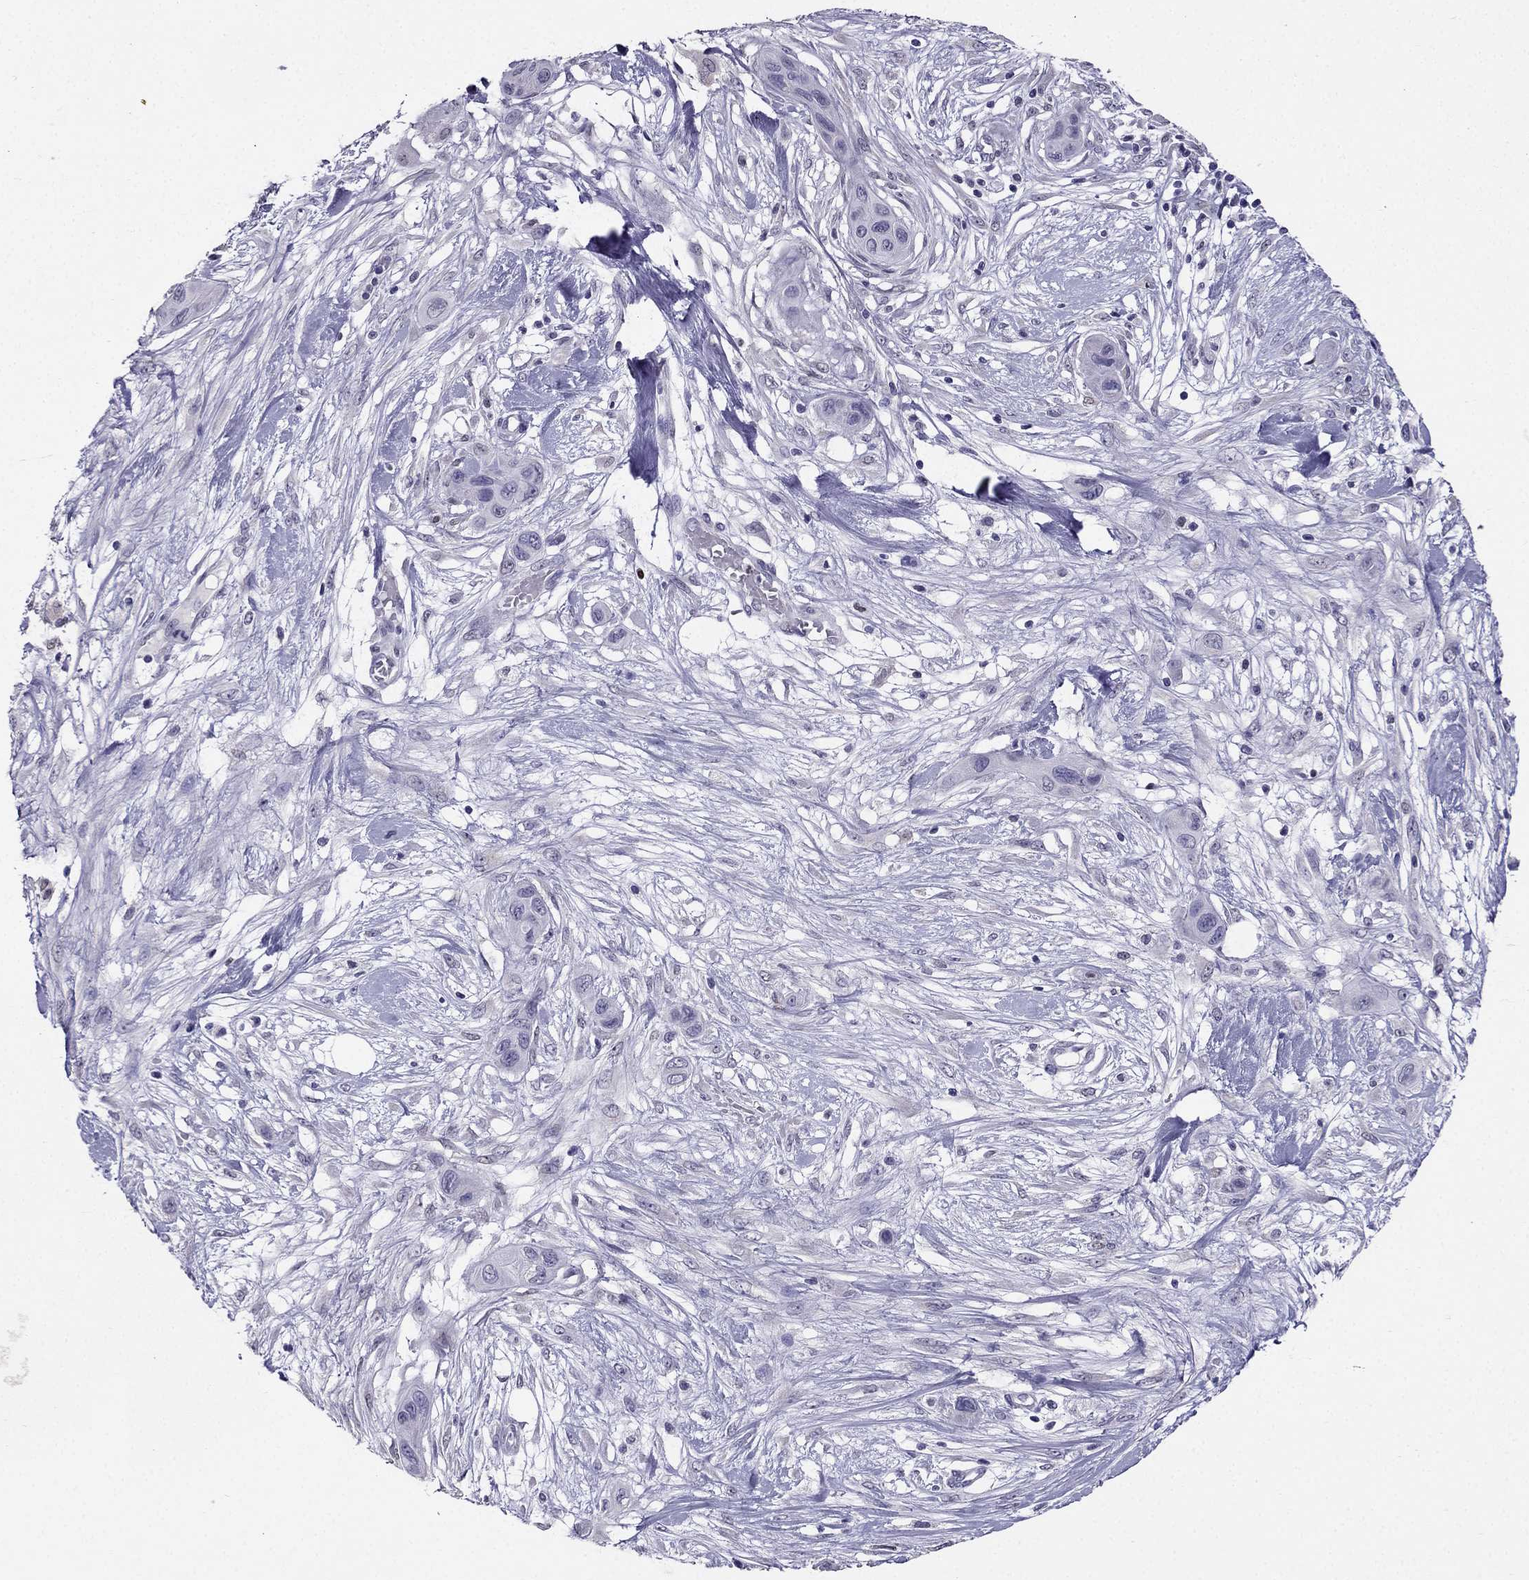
{"staining": {"intensity": "negative", "quantity": "none", "location": "none"}, "tissue": "skin cancer", "cell_type": "Tumor cells", "image_type": "cancer", "snomed": [{"axis": "morphology", "description": "Squamous cell carcinoma, NOS"}, {"axis": "topography", "description": "Skin"}], "caption": "Protein analysis of skin cancer (squamous cell carcinoma) shows no significant positivity in tumor cells.", "gene": "ARID3A", "patient": {"sex": "male", "age": 79}}